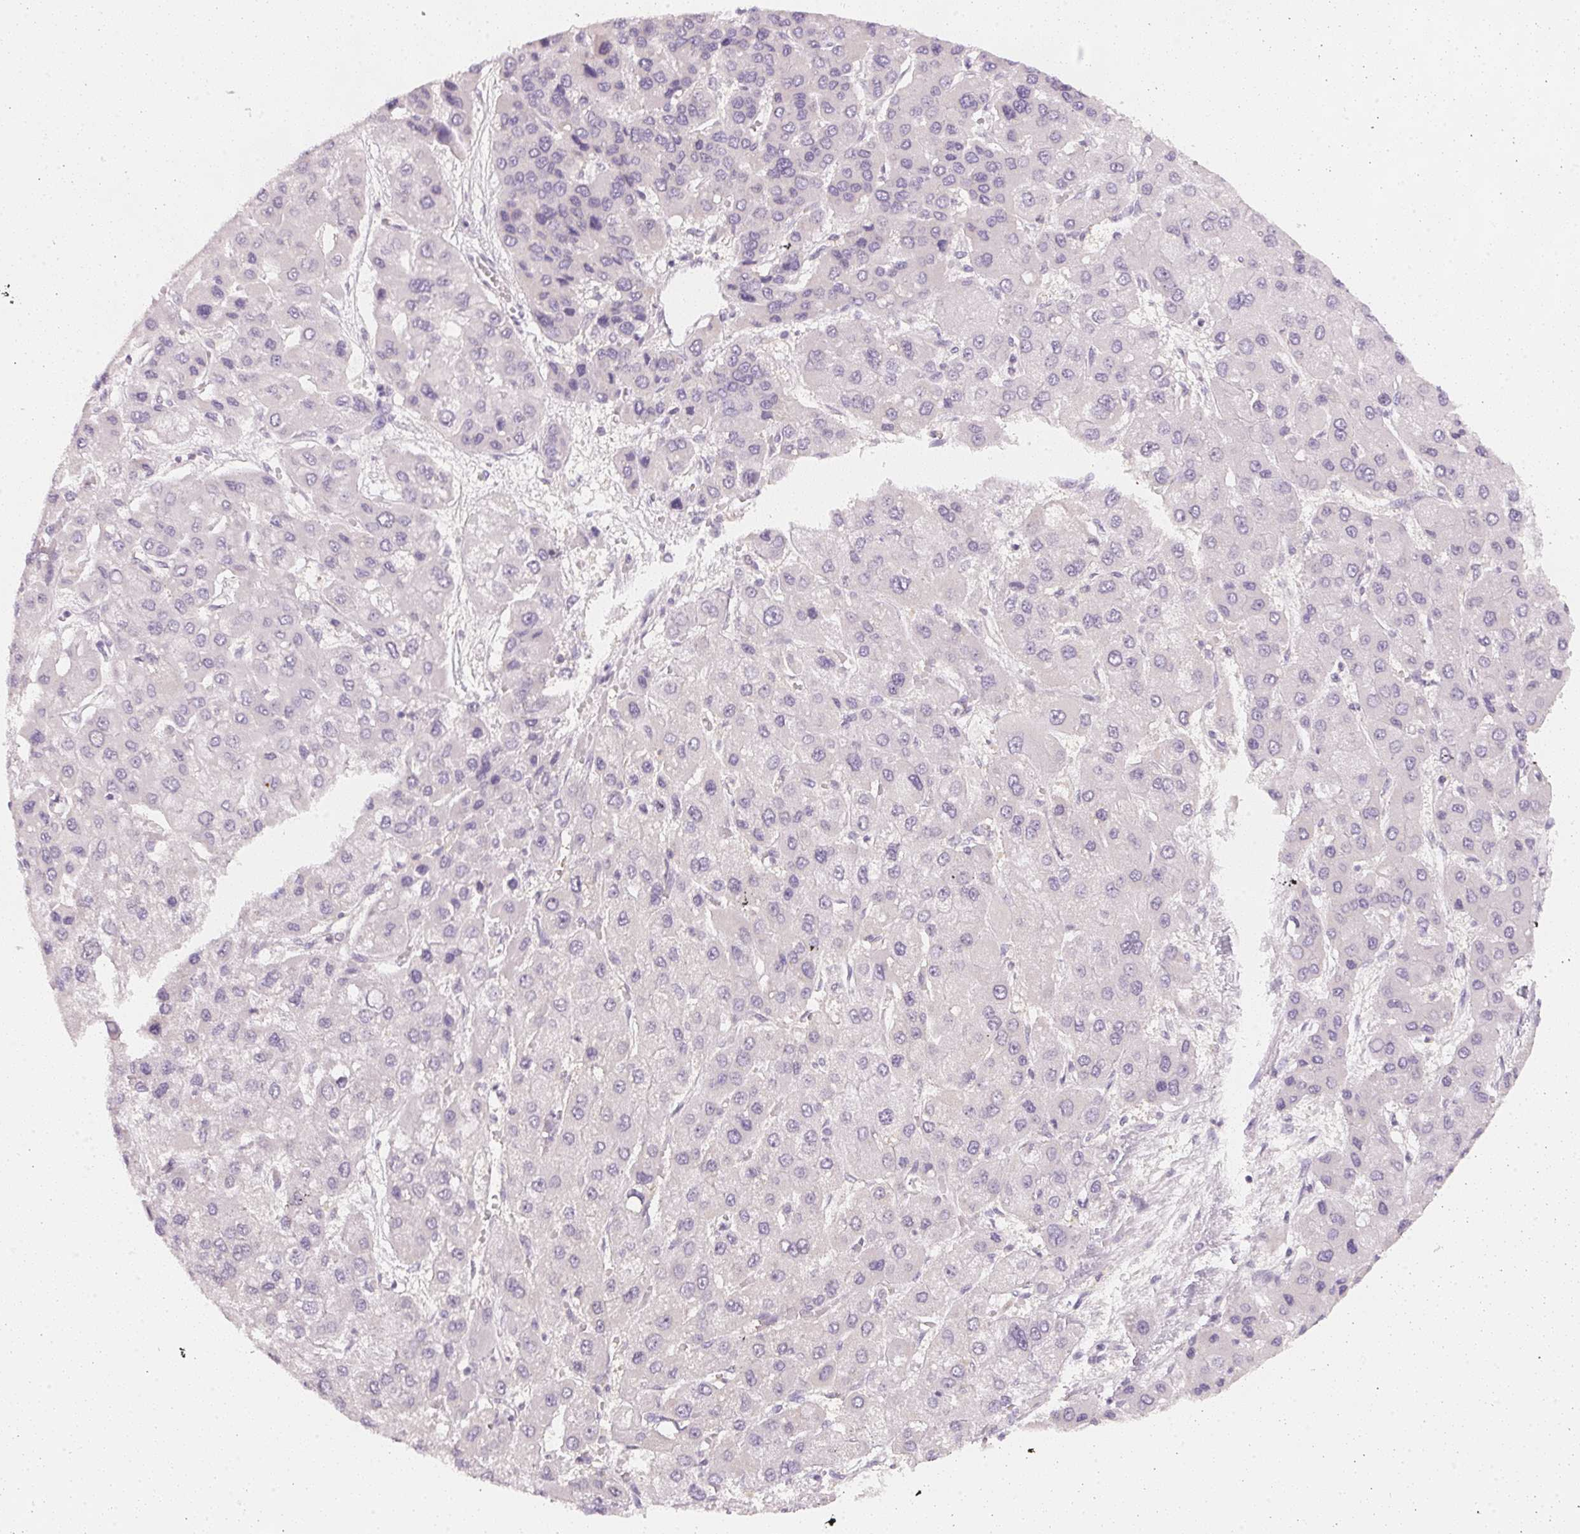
{"staining": {"intensity": "negative", "quantity": "none", "location": "none"}, "tissue": "liver cancer", "cell_type": "Tumor cells", "image_type": "cancer", "snomed": [{"axis": "morphology", "description": "Carcinoma, Hepatocellular, NOS"}, {"axis": "topography", "description": "Liver"}], "caption": "Tumor cells are negative for protein expression in human liver cancer.", "gene": "CFAP276", "patient": {"sex": "female", "age": 41}}